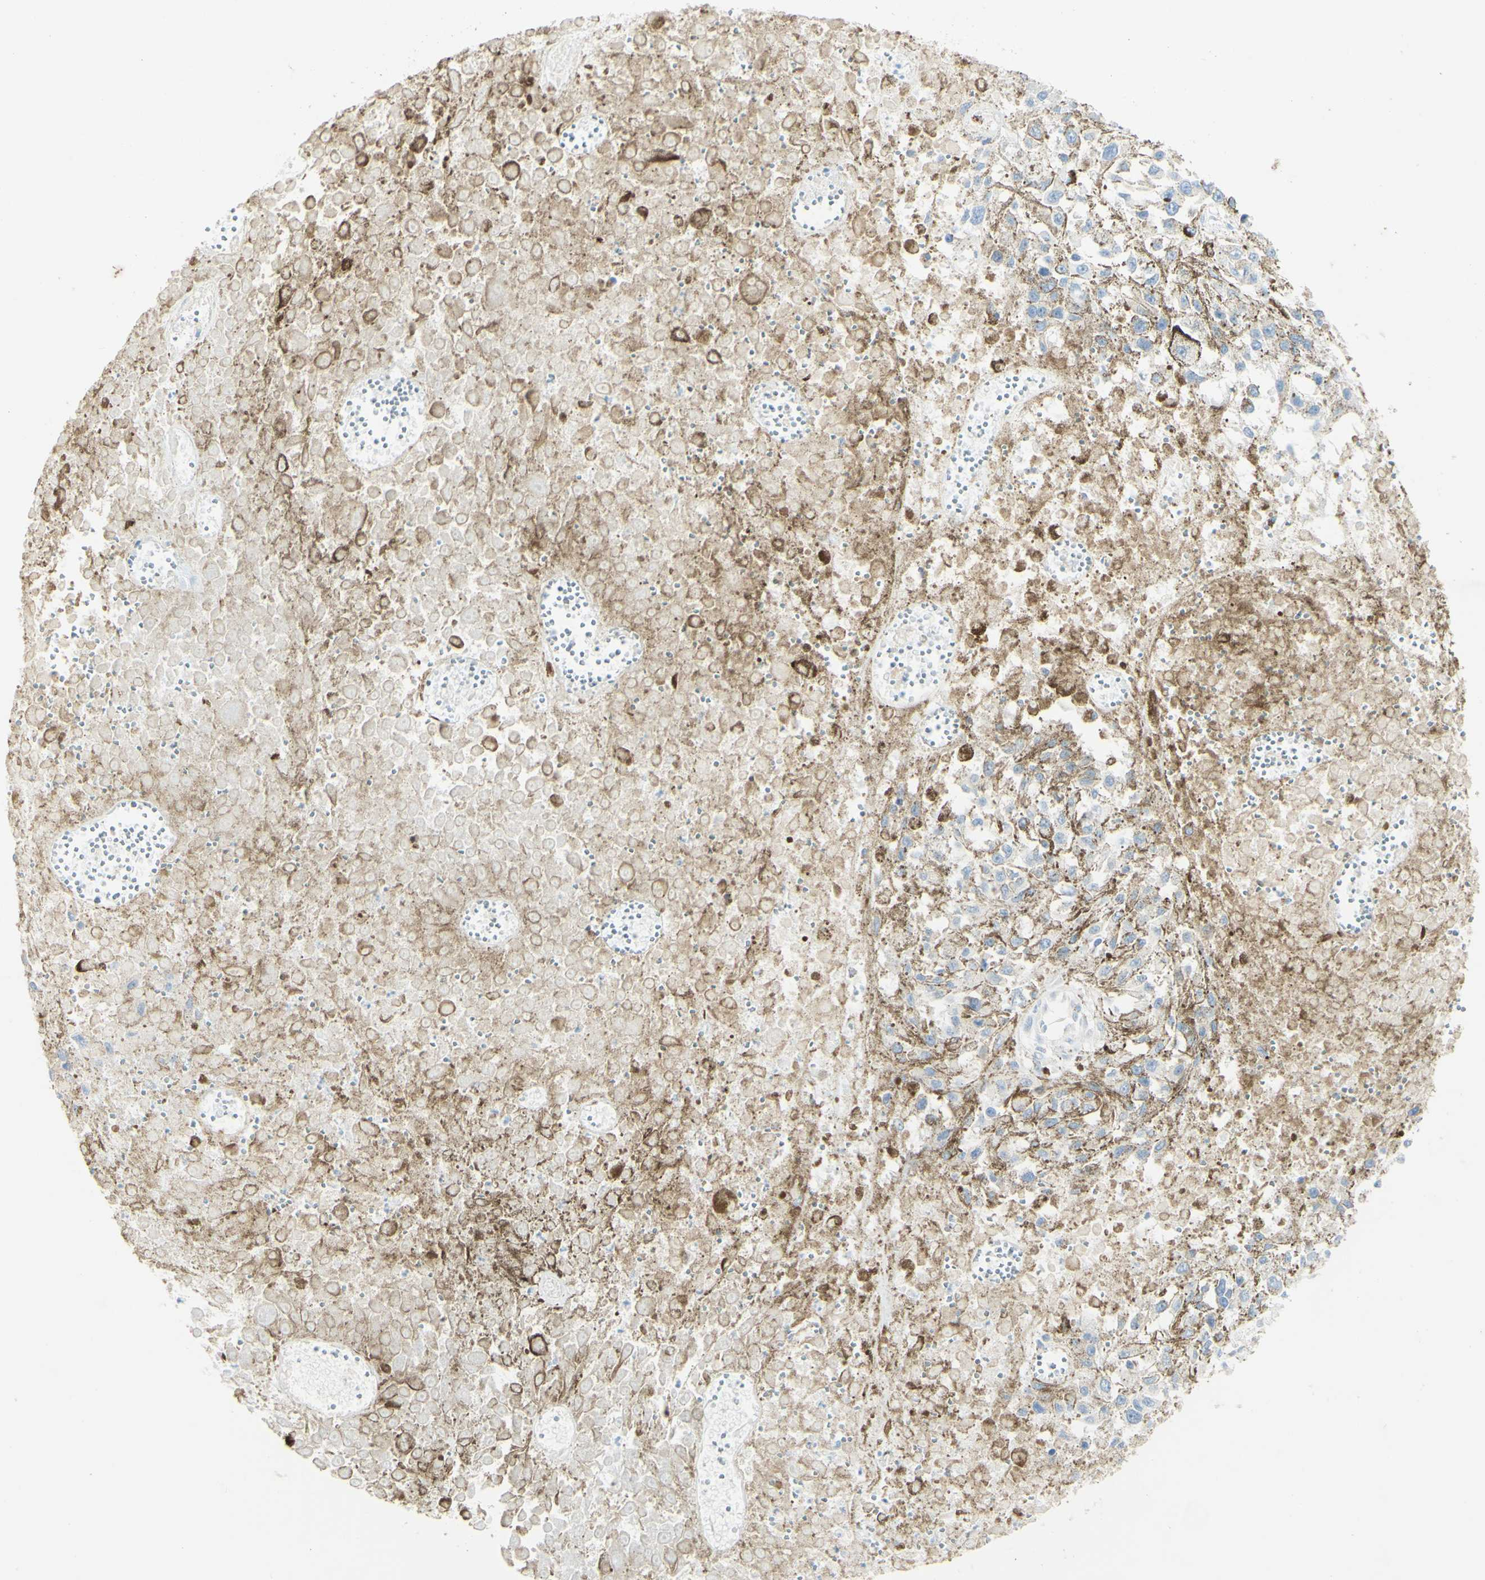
{"staining": {"intensity": "moderate", "quantity": "25%-75%", "location": "cytoplasmic/membranous"}, "tissue": "melanoma", "cell_type": "Tumor cells", "image_type": "cancer", "snomed": [{"axis": "morphology", "description": "Malignant melanoma, Metastatic site"}, {"axis": "topography", "description": "Lymph node"}], "caption": "Approximately 25%-75% of tumor cells in malignant melanoma (metastatic site) show moderate cytoplasmic/membranous protein expression as visualized by brown immunohistochemical staining.", "gene": "PIGR", "patient": {"sex": "male", "age": 59}}